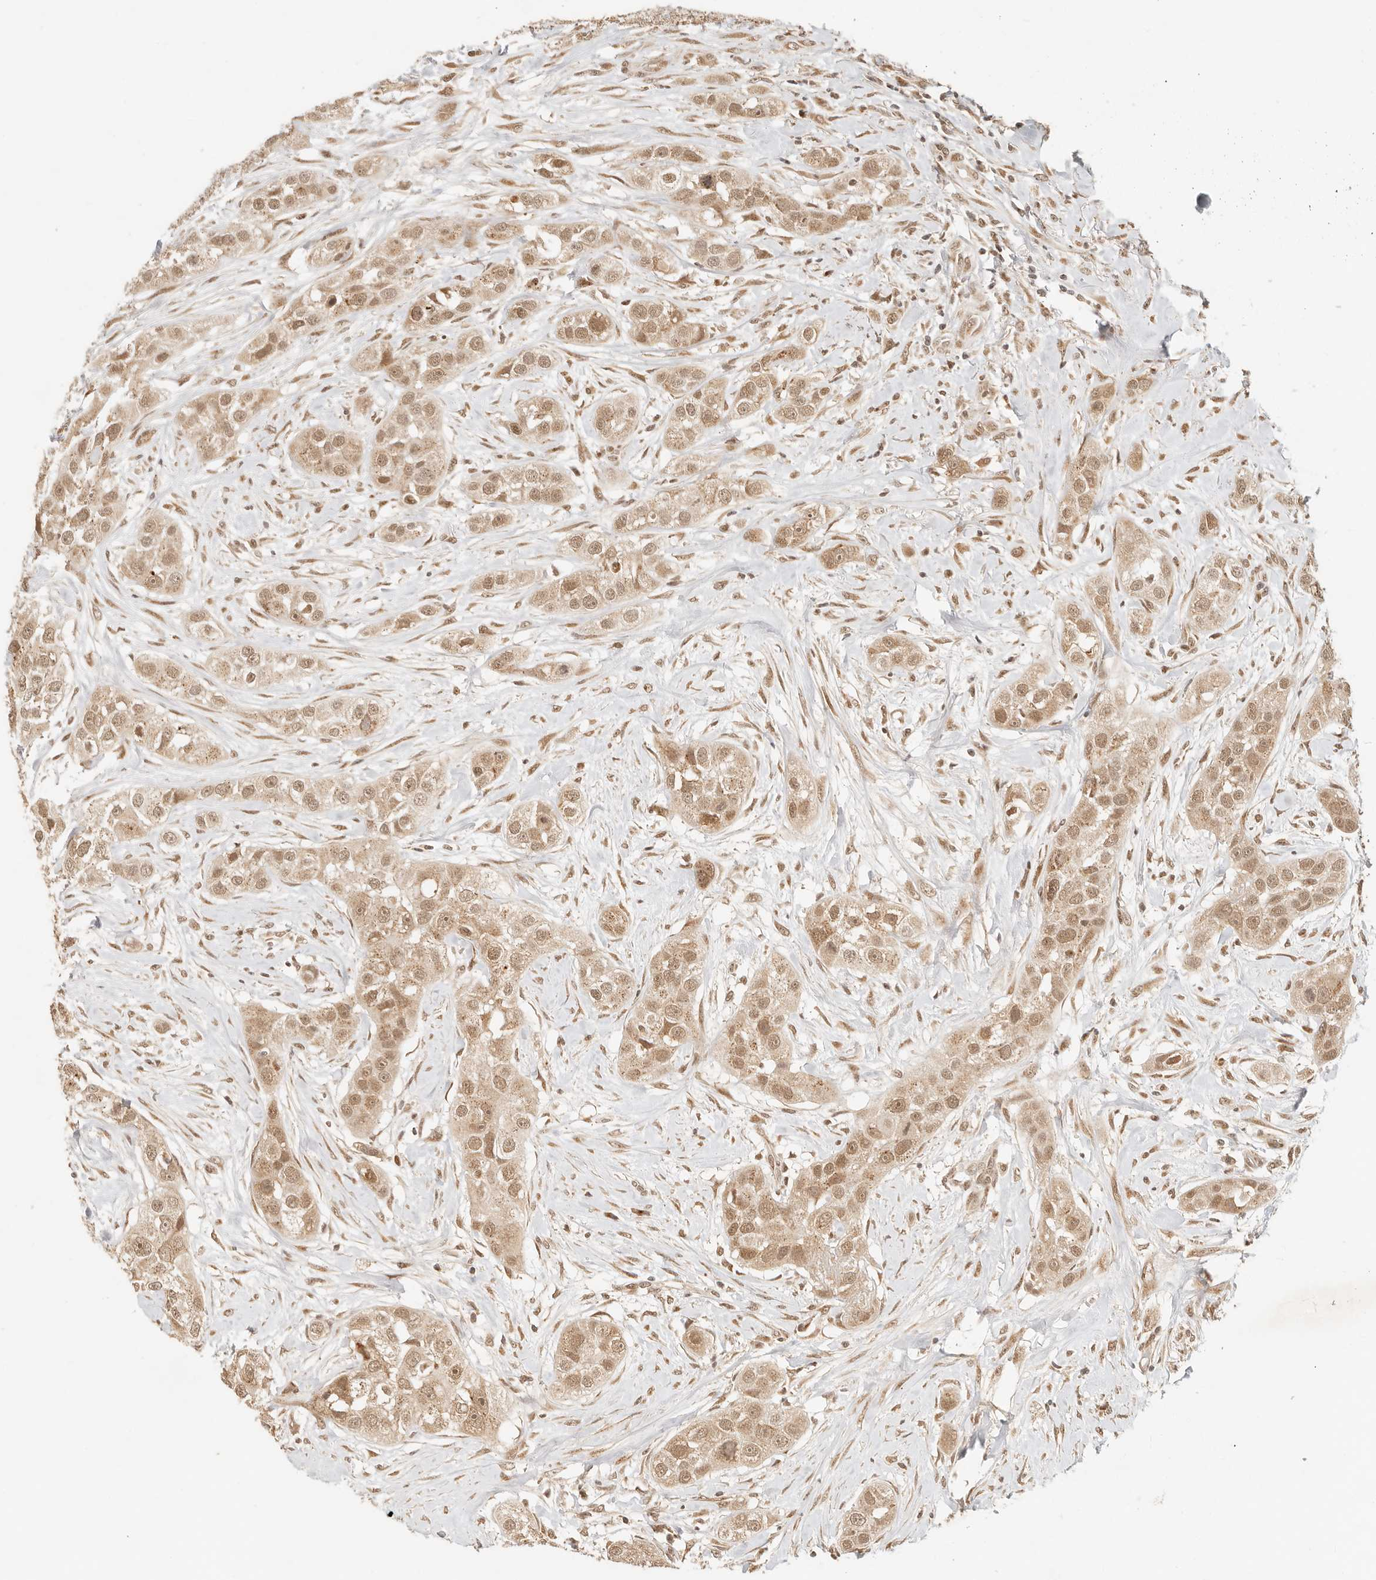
{"staining": {"intensity": "moderate", "quantity": ">75%", "location": "cytoplasmic/membranous,nuclear"}, "tissue": "head and neck cancer", "cell_type": "Tumor cells", "image_type": "cancer", "snomed": [{"axis": "morphology", "description": "Normal tissue, NOS"}, {"axis": "morphology", "description": "Squamous cell carcinoma, NOS"}, {"axis": "topography", "description": "Skeletal muscle"}, {"axis": "topography", "description": "Head-Neck"}], "caption": "High-power microscopy captured an immunohistochemistry (IHC) image of head and neck cancer, revealing moderate cytoplasmic/membranous and nuclear positivity in about >75% of tumor cells.", "gene": "INTS11", "patient": {"sex": "male", "age": 51}}